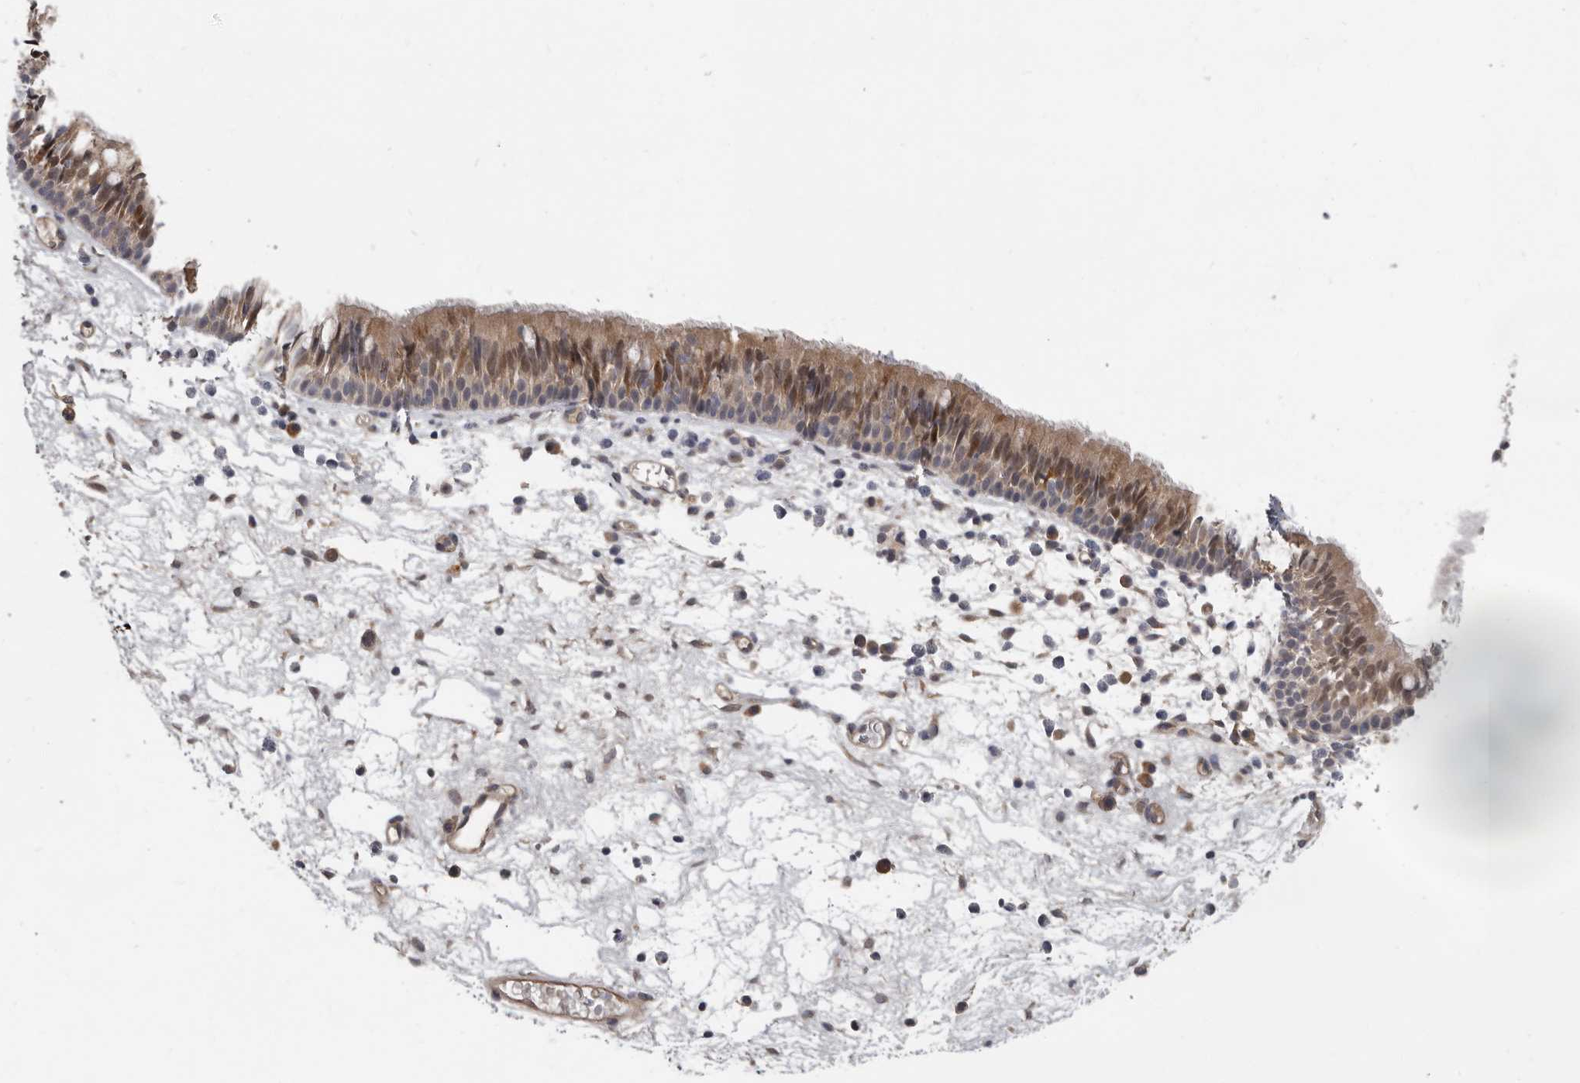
{"staining": {"intensity": "moderate", "quantity": ">75%", "location": "cytoplasmic/membranous,nuclear"}, "tissue": "nasopharynx", "cell_type": "Respiratory epithelial cells", "image_type": "normal", "snomed": [{"axis": "morphology", "description": "Normal tissue, NOS"}, {"axis": "morphology", "description": "Inflammation, NOS"}, {"axis": "morphology", "description": "Malignant melanoma, Metastatic site"}, {"axis": "topography", "description": "Nasopharynx"}], "caption": "A brown stain shows moderate cytoplasmic/membranous,nuclear staining of a protein in respiratory epithelial cells of benign nasopharynx. (DAB (3,3'-diaminobenzidine) = brown stain, brightfield microscopy at high magnification).", "gene": "MTF1", "patient": {"sex": "male", "age": 70}}